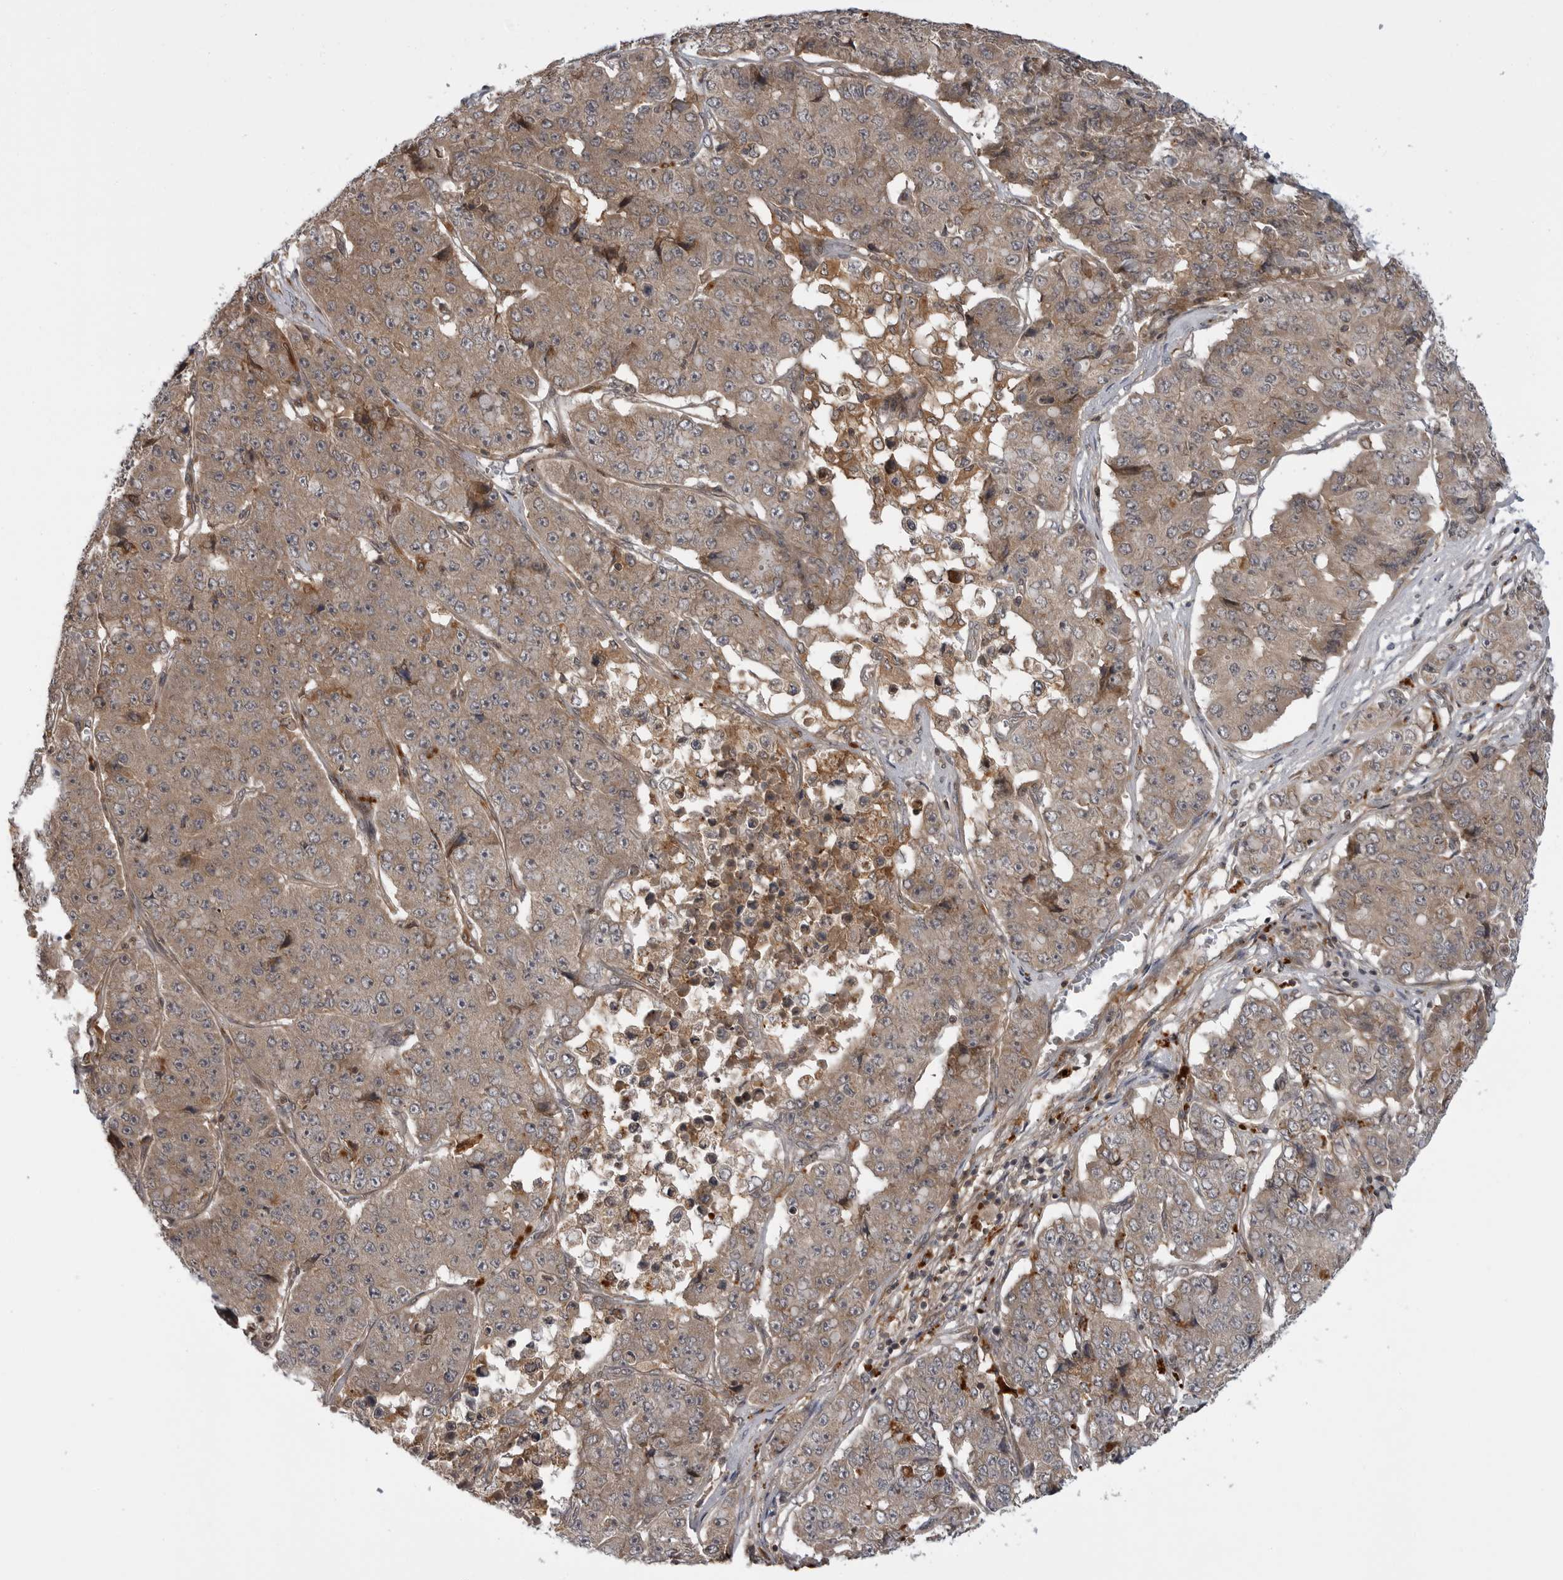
{"staining": {"intensity": "moderate", "quantity": "<25%", "location": "cytoplasmic/membranous"}, "tissue": "pancreatic cancer", "cell_type": "Tumor cells", "image_type": "cancer", "snomed": [{"axis": "morphology", "description": "Adenocarcinoma, NOS"}, {"axis": "topography", "description": "Pancreas"}], "caption": "Tumor cells exhibit low levels of moderate cytoplasmic/membranous staining in about <25% of cells in pancreatic cancer. The protein of interest is shown in brown color, while the nuclei are stained blue.", "gene": "LRRC45", "patient": {"sex": "male", "age": 50}}